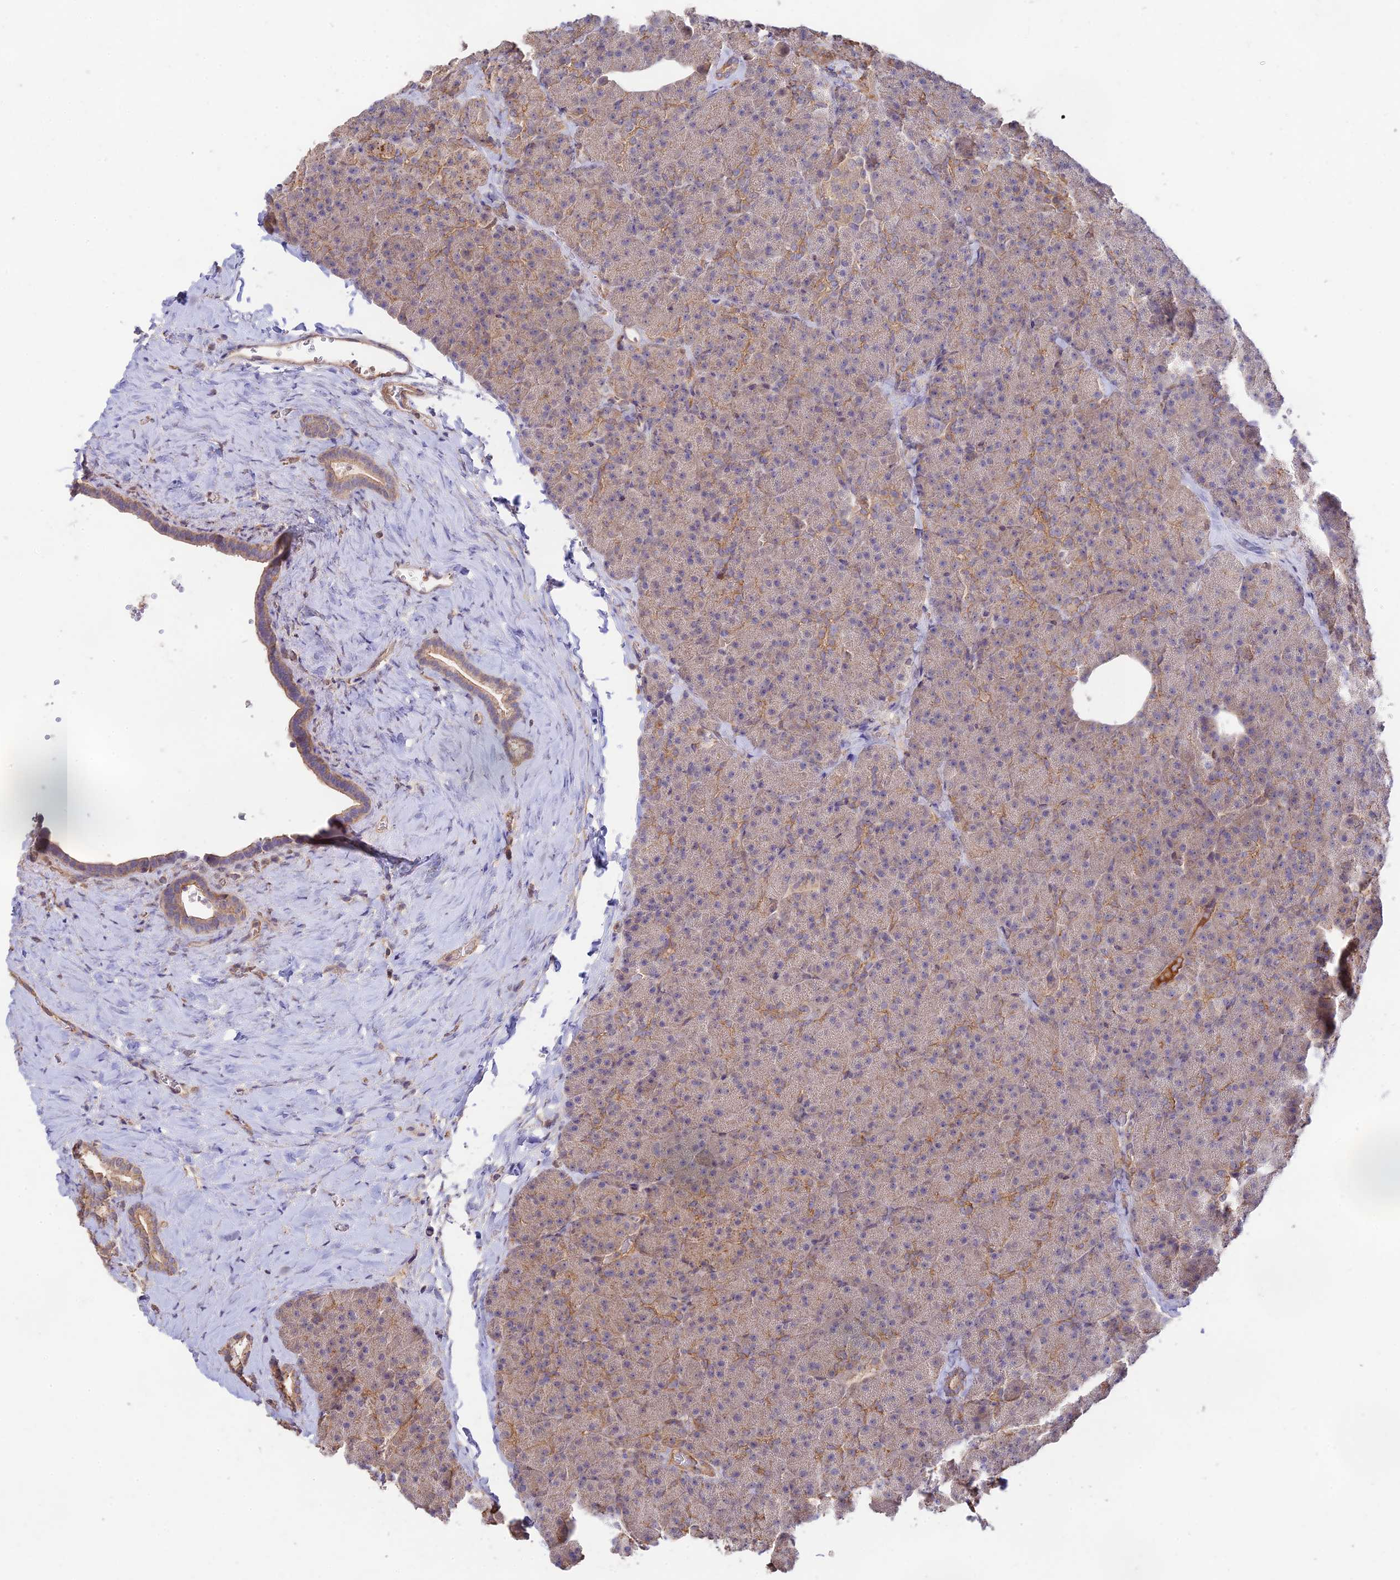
{"staining": {"intensity": "weak", "quantity": "25%-75%", "location": "cytoplasmic/membranous"}, "tissue": "pancreas", "cell_type": "Exocrine glandular cells", "image_type": "normal", "snomed": [{"axis": "morphology", "description": "Normal tissue, NOS"}, {"axis": "morphology", "description": "Carcinoid, malignant, NOS"}, {"axis": "topography", "description": "Pancreas"}], "caption": "Protein staining by immunohistochemistry (IHC) displays weak cytoplasmic/membranous staining in about 25%-75% of exocrine glandular cells in normal pancreas.", "gene": "CLCF1", "patient": {"sex": "female", "age": 35}}